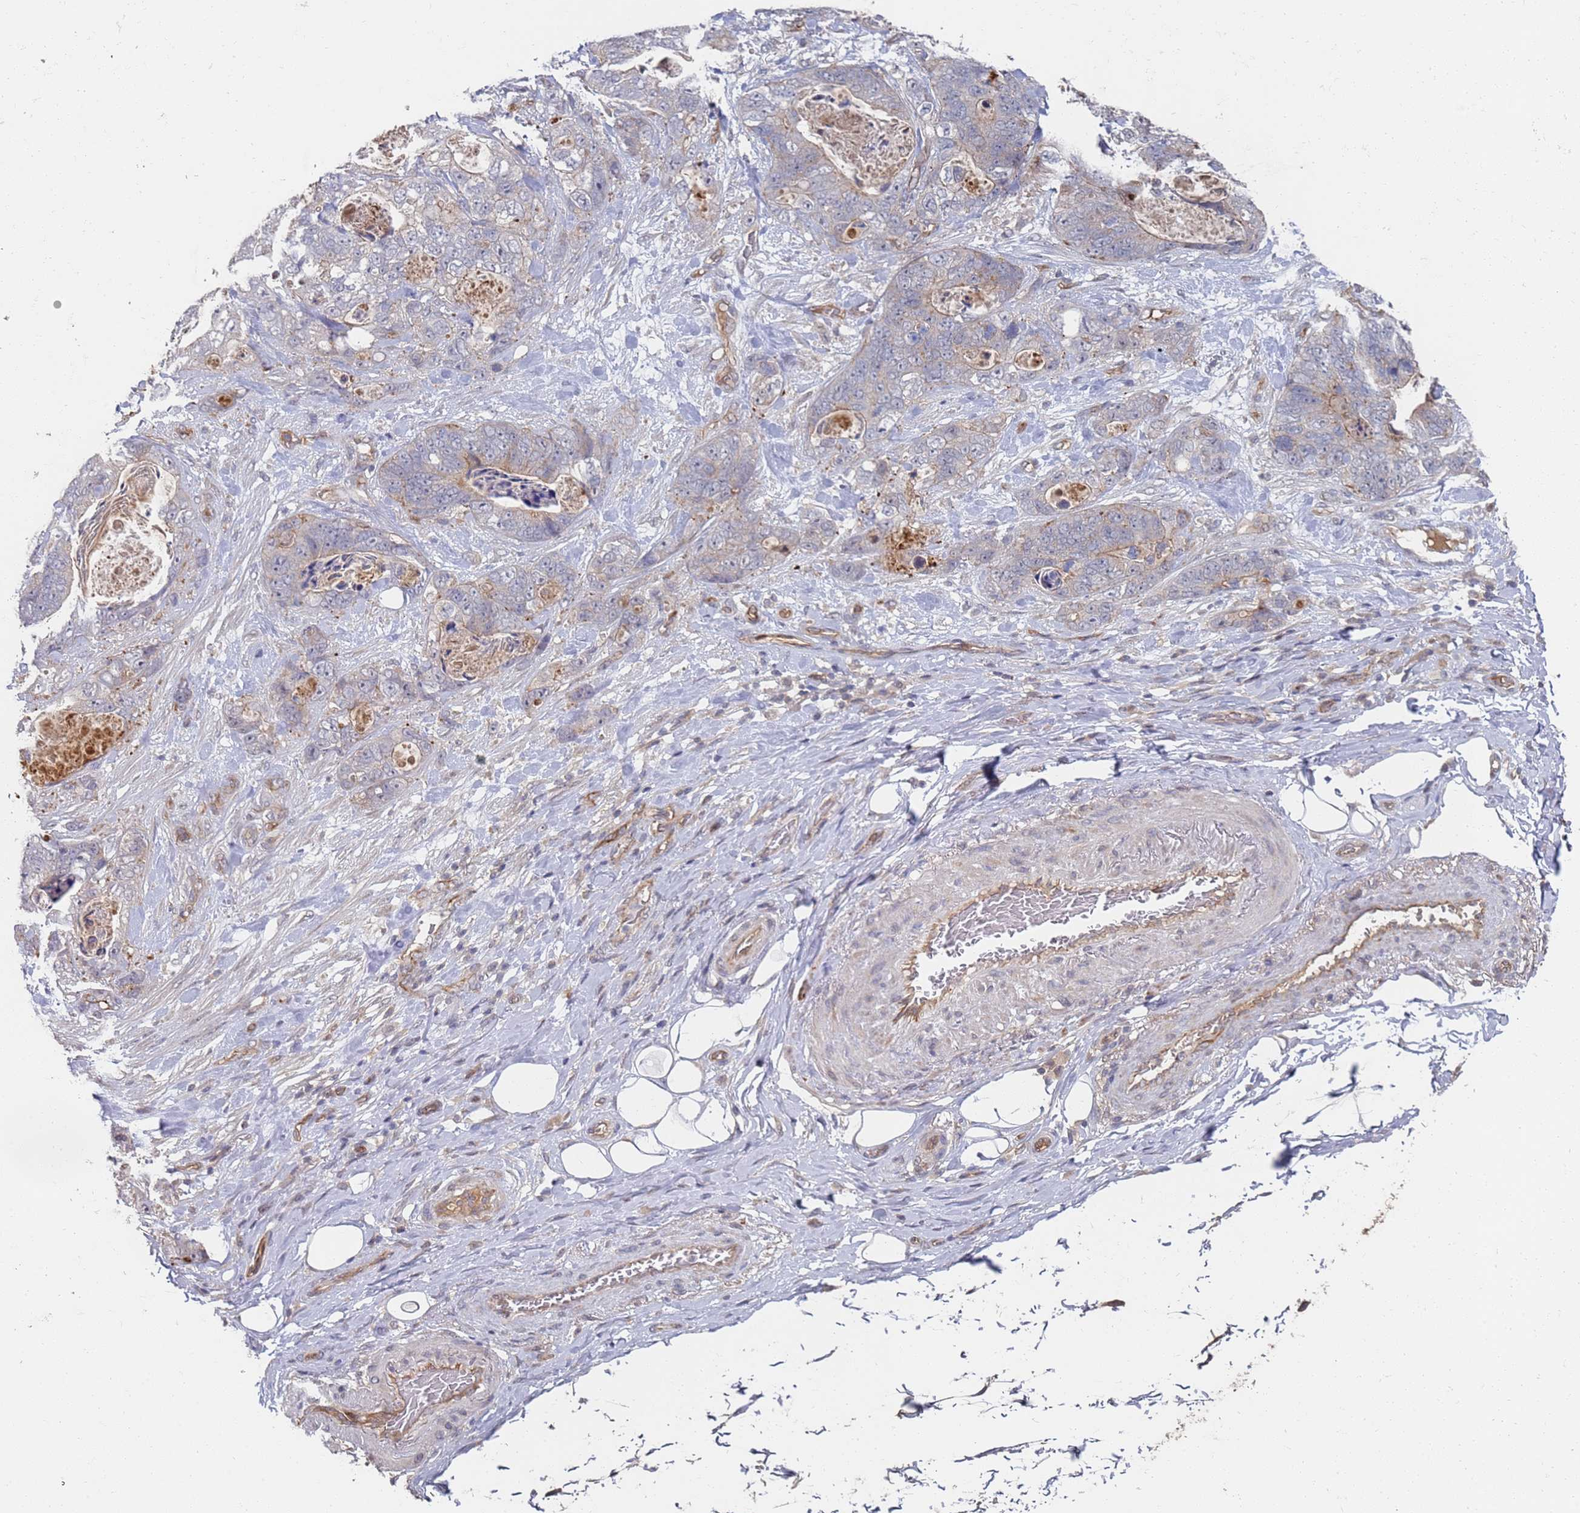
{"staining": {"intensity": "negative", "quantity": "none", "location": "none"}, "tissue": "stomach cancer", "cell_type": "Tumor cells", "image_type": "cancer", "snomed": [{"axis": "morphology", "description": "Normal tissue, NOS"}, {"axis": "morphology", "description": "Adenocarcinoma, NOS"}, {"axis": "topography", "description": "Stomach"}], "caption": "Stomach cancer was stained to show a protein in brown. There is no significant staining in tumor cells. (Stains: DAB (3,3'-diaminobenzidine) IHC with hematoxylin counter stain, Microscopy: brightfield microscopy at high magnification).", "gene": "ABCB6", "patient": {"sex": "female", "age": 89}}